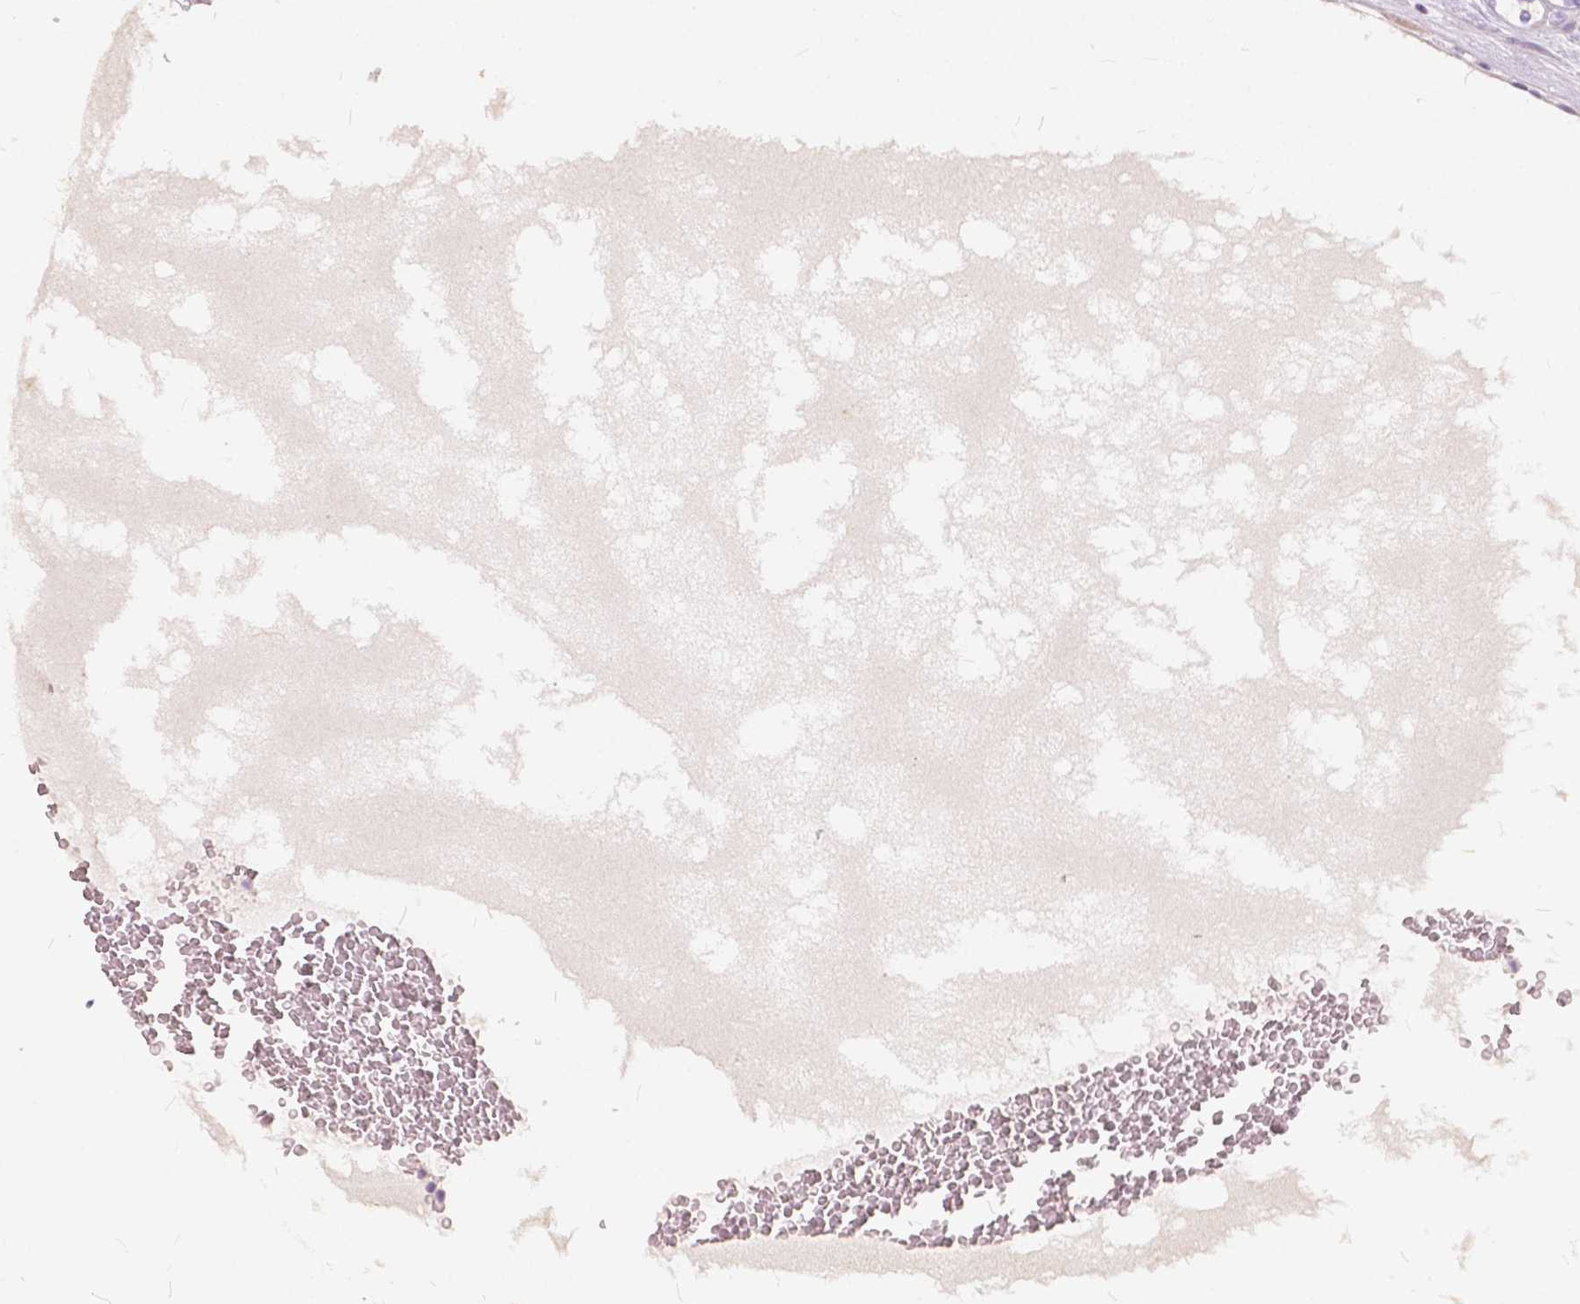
{"staining": {"intensity": "negative", "quantity": "none", "location": "none"}, "tissue": "renal cancer", "cell_type": "Tumor cells", "image_type": "cancer", "snomed": [{"axis": "morphology", "description": "Adenocarcinoma, NOS"}, {"axis": "topography", "description": "Kidney"}], "caption": "Human renal adenocarcinoma stained for a protein using immunohistochemistry exhibits no positivity in tumor cells.", "gene": "SLC7A8", "patient": {"sex": "female", "age": 69}}